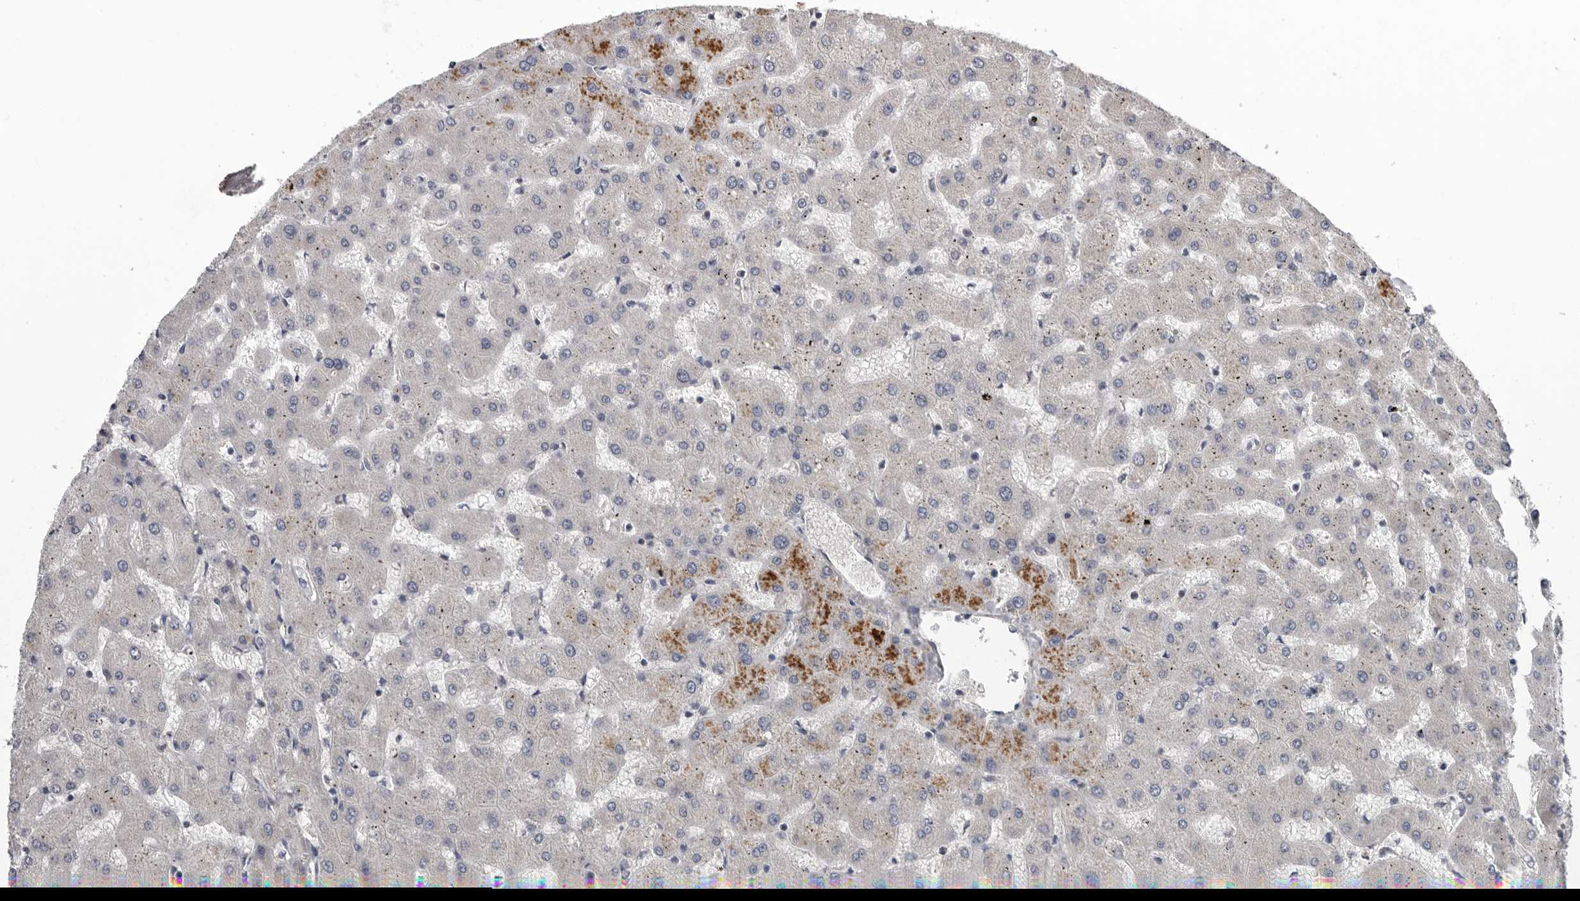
{"staining": {"intensity": "weak", "quantity": "<25%", "location": "cytoplasmic/membranous"}, "tissue": "liver", "cell_type": "Cholangiocytes", "image_type": "normal", "snomed": [{"axis": "morphology", "description": "Normal tissue, NOS"}, {"axis": "topography", "description": "Liver"}], "caption": "Immunohistochemistry of benign human liver reveals no expression in cholangiocytes. Brightfield microscopy of IHC stained with DAB (brown) and hematoxylin (blue), captured at high magnification.", "gene": "FGFR4", "patient": {"sex": "female", "age": 63}}